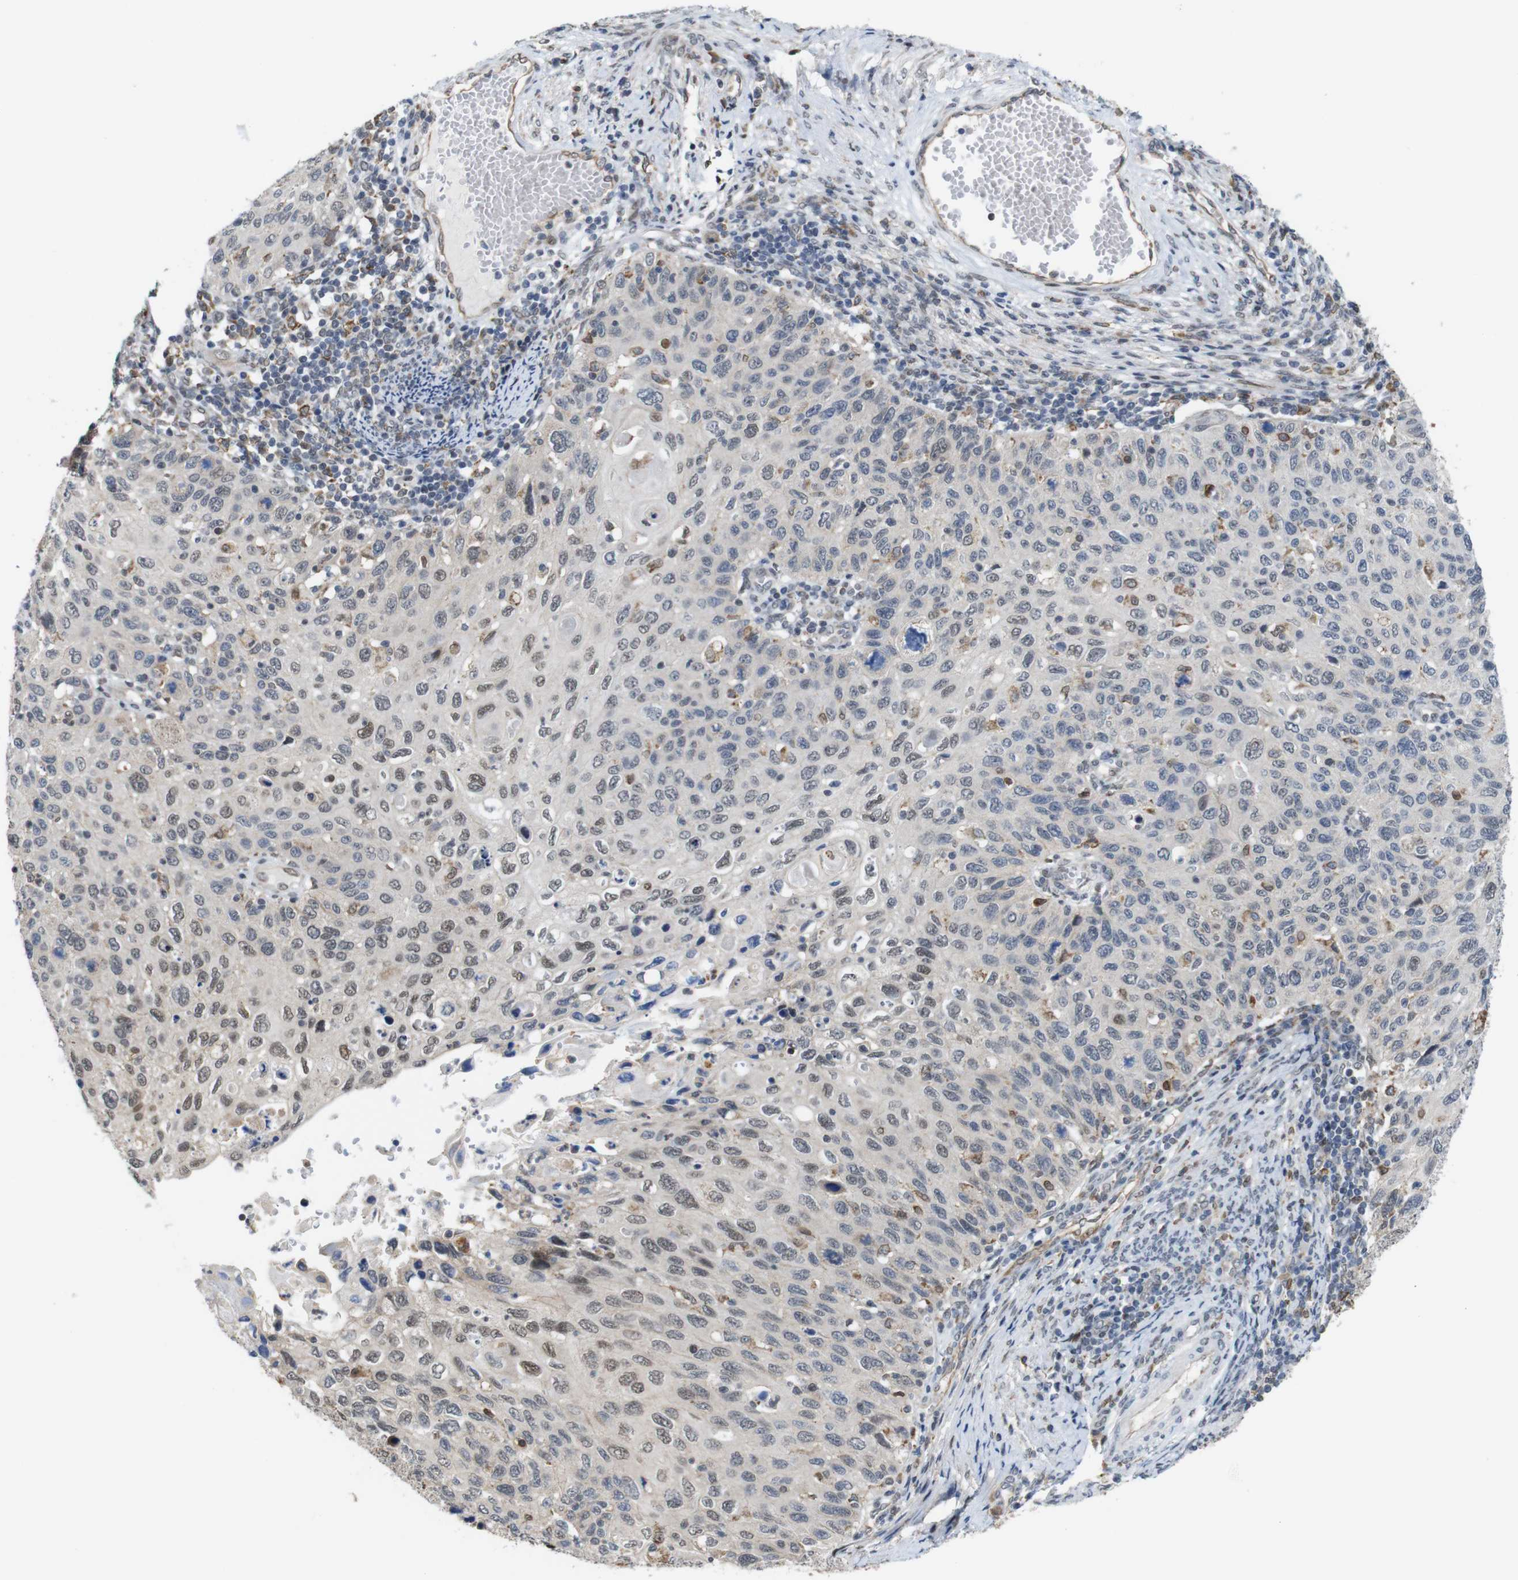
{"staining": {"intensity": "moderate", "quantity": "25%-75%", "location": "cytoplasmic/membranous,nuclear"}, "tissue": "cervical cancer", "cell_type": "Tumor cells", "image_type": "cancer", "snomed": [{"axis": "morphology", "description": "Squamous cell carcinoma, NOS"}, {"axis": "topography", "description": "Cervix"}], "caption": "Immunohistochemical staining of cervical squamous cell carcinoma displays medium levels of moderate cytoplasmic/membranous and nuclear protein staining in approximately 25%-75% of tumor cells.", "gene": "PNMA8A", "patient": {"sex": "female", "age": 70}}